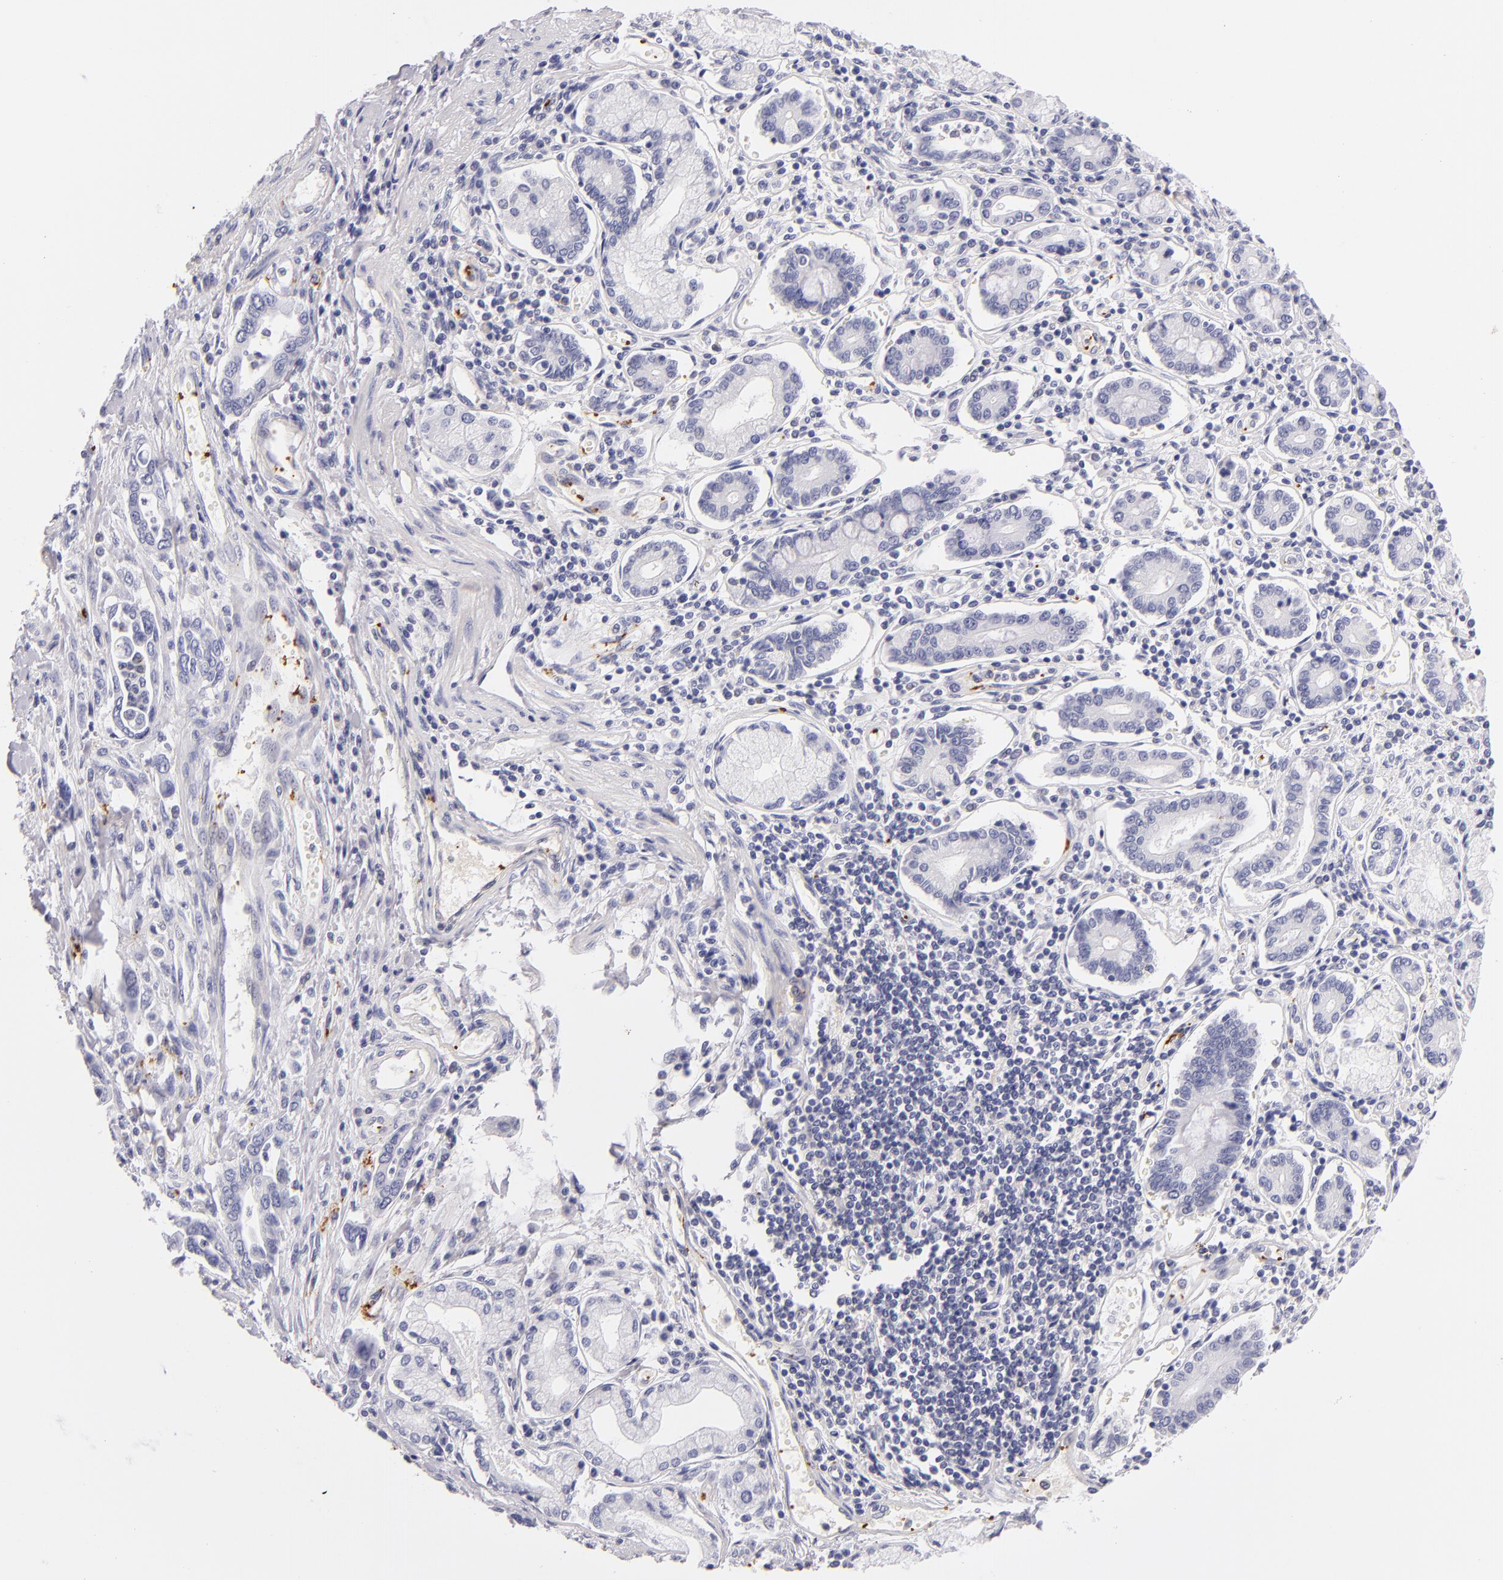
{"staining": {"intensity": "negative", "quantity": "none", "location": "none"}, "tissue": "pancreatic cancer", "cell_type": "Tumor cells", "image_type": "cancer", "snomed": [{"axis": "morphology", "description": "Adenocarcinoma, NOS"}, {"axis": "topography", "description": "Pancreas"}], "caption": "An immunohistochemistry (IHC) image of pancreatic cancer (adenocarcinoma) is shown. There is no staining in tumor cells of pancreatic cancer (adenocarcinoma). Brightfield microscopy of immunohistochemistry (IHC) stained with DAB (brown) and hematoxylin (blue), captured at high magnification.", "gene": "GP1BA", "patient": {"sex": "female", "age": 57}}